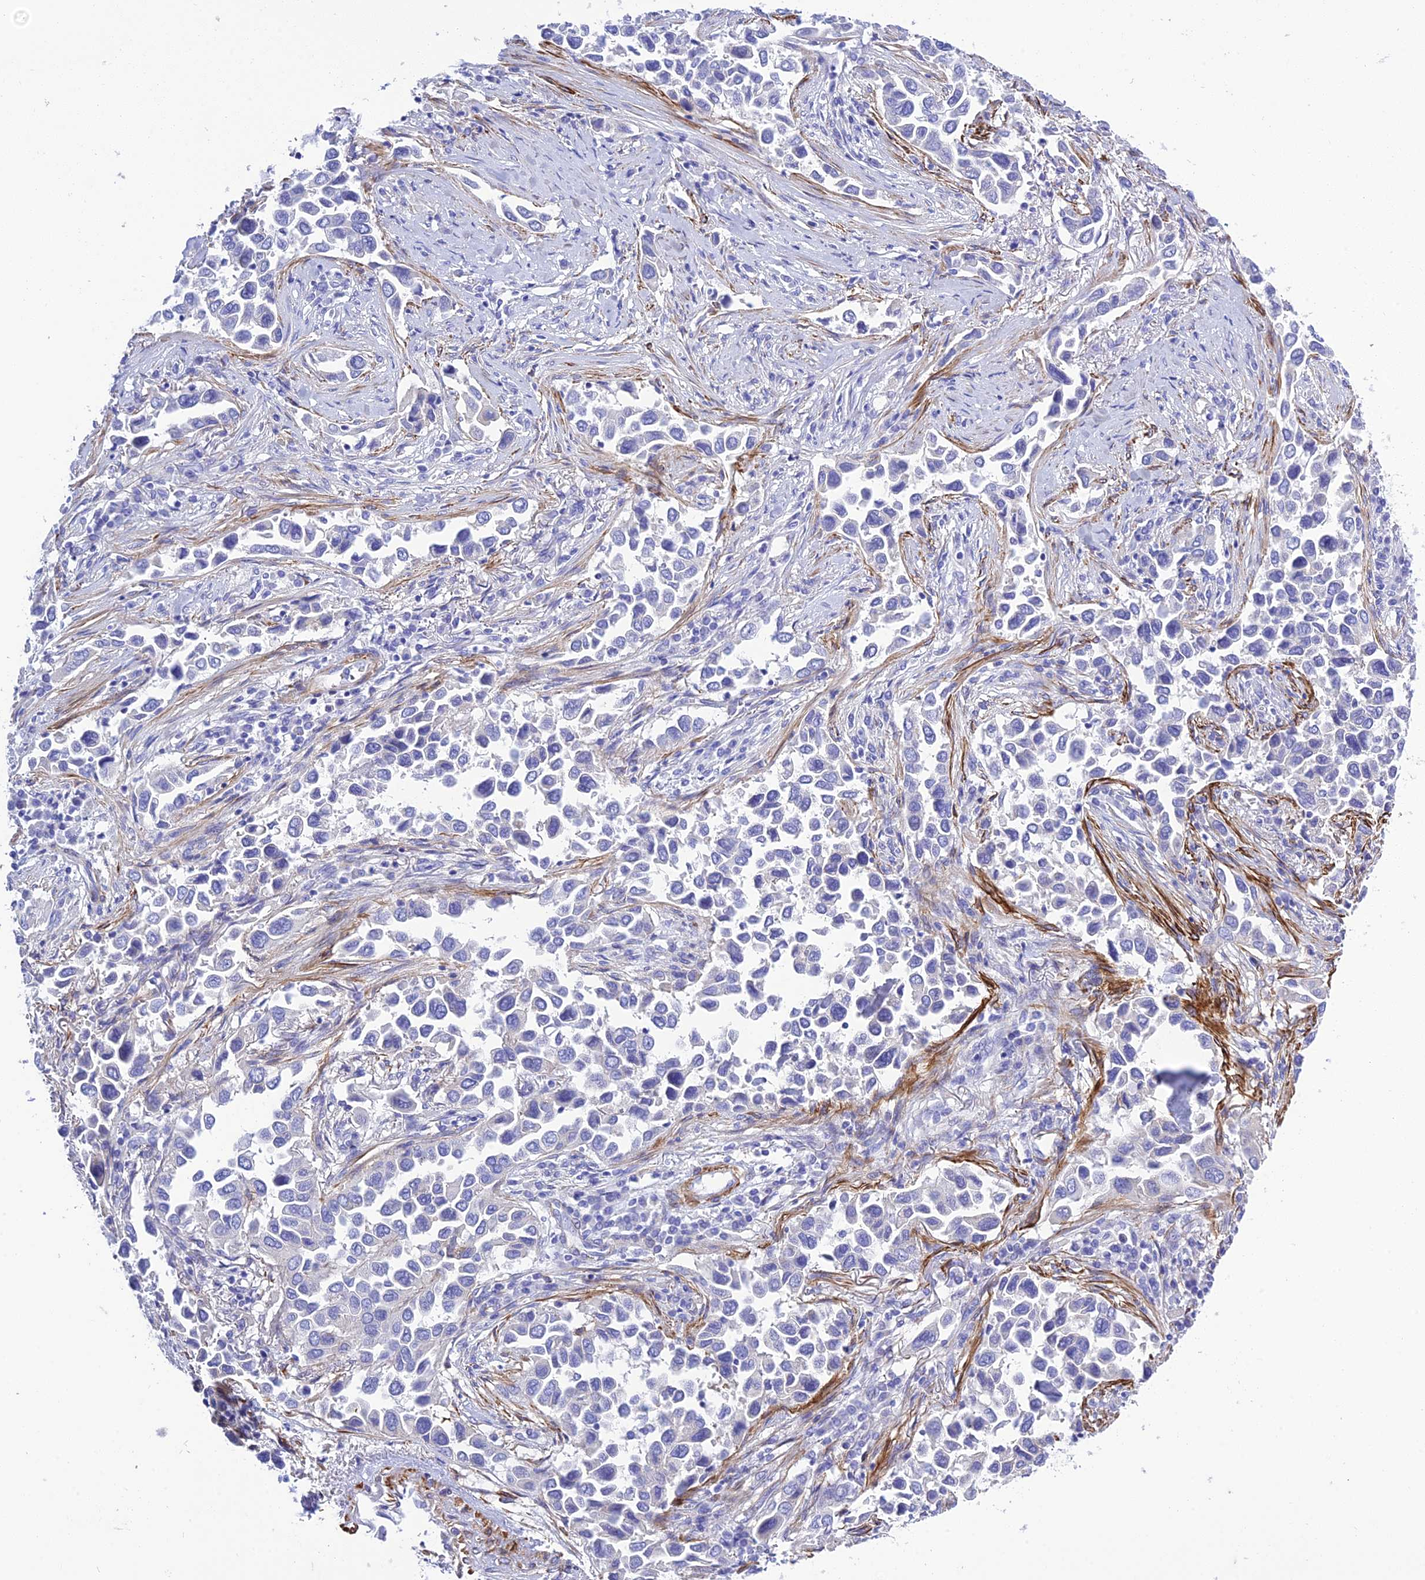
{"staining": {"intensity": "negative", "quantity": "none", "location": "none"}, "tissue": "lung cancer", "cell_type": "Tumor cells", "image_type": "cancer", "snomed": [{"axis": "morphology", "description": "Adenocarcinoma, NOS"}, {"axis": "topography", "description": "Lung"}], "caption": "The histopathology image displays no staining of tumor cells in lung cancer. Brightfield microscopy of immunohistochemistry (IHC) stained with DAB (3,3'-diaminobenzidine) (brown) and hematoxylin (blue), captured at high magnification.", "gene": "FRA10AC1", "patient": {"sex": "female", "age": 76}}